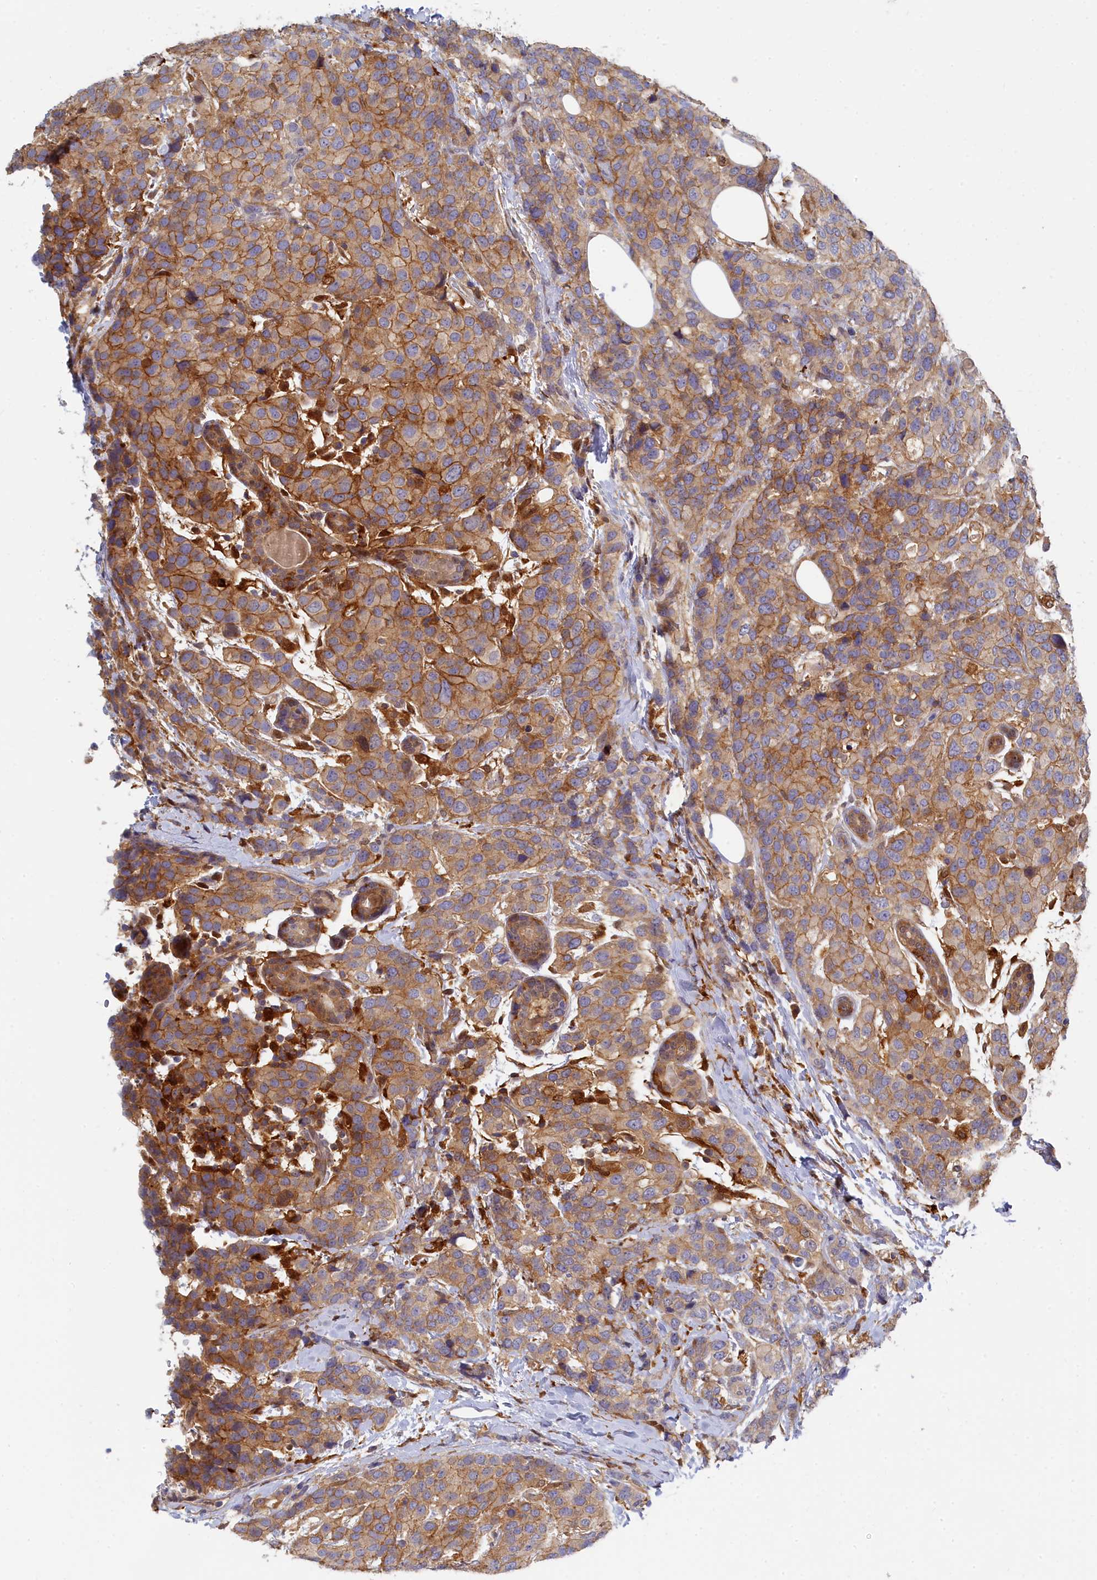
{"staining": {"intensity": "moderate", "quantity": ">75%", "location": "cytoplasmic/membranous"}, "tissue": "breast cancer", "cell_type": "Tumor cells", "image_type": "cancer", "snomed": [{"axis": "morphology", "description": "Lobular carcinoma"}, {"axis": "topography", "description": "Breast"}], "caption": "High-power microscopy captured an IHC micrograph of lobular carcinoma (breast), revealing moderate cytoplasmic/membranous positivity in about >75% of tumor cells.", "gene": "SPATA5L1", "patient": {"sex": "female", "age": 59}}